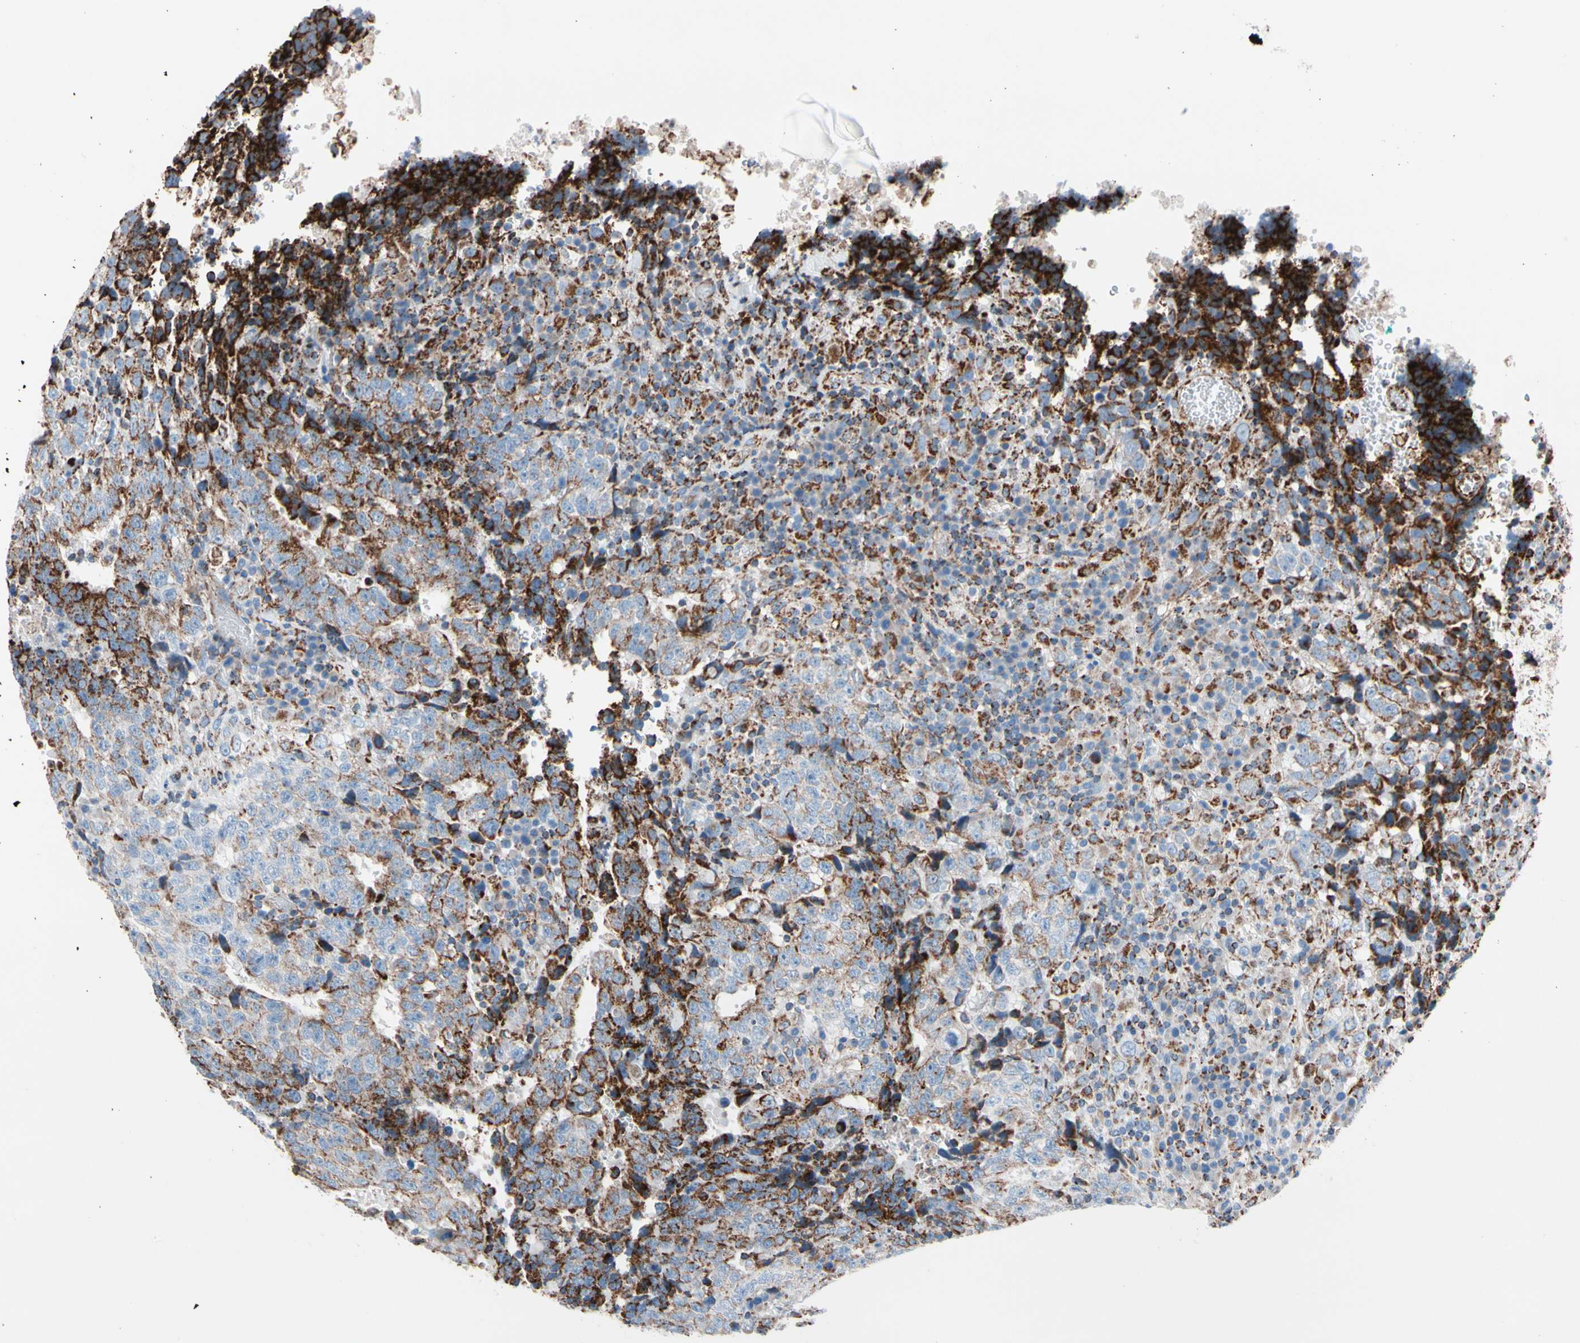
{"staining": {"intensity": "strong", "quantity": "25%-75%", "location": "cytoplasmic/membranous"}, "tissue": "testis cancer", "cell_type": "Tumor cells", "image_type": "cancer", "snomed": [{"axis": "morphology", "description": "Necrosis, NOS"}, {"axis": "morphology", "description": "Carcinoma, Embryonal, NOS"}, {"axis": "topography", "description": "Testis"}], "caption": "High-power microscopy captured an immunohistochemistry (IHC) image of testis cancer (embryonal carcinoma), revealing strong cytoplasmic/membranous expression in approximately 25%-75% of tumor cells. (IHC, brightfield microscopy, high magnification).", "gene": "HK1", "patient": {"sex": "male", "age": 19}}